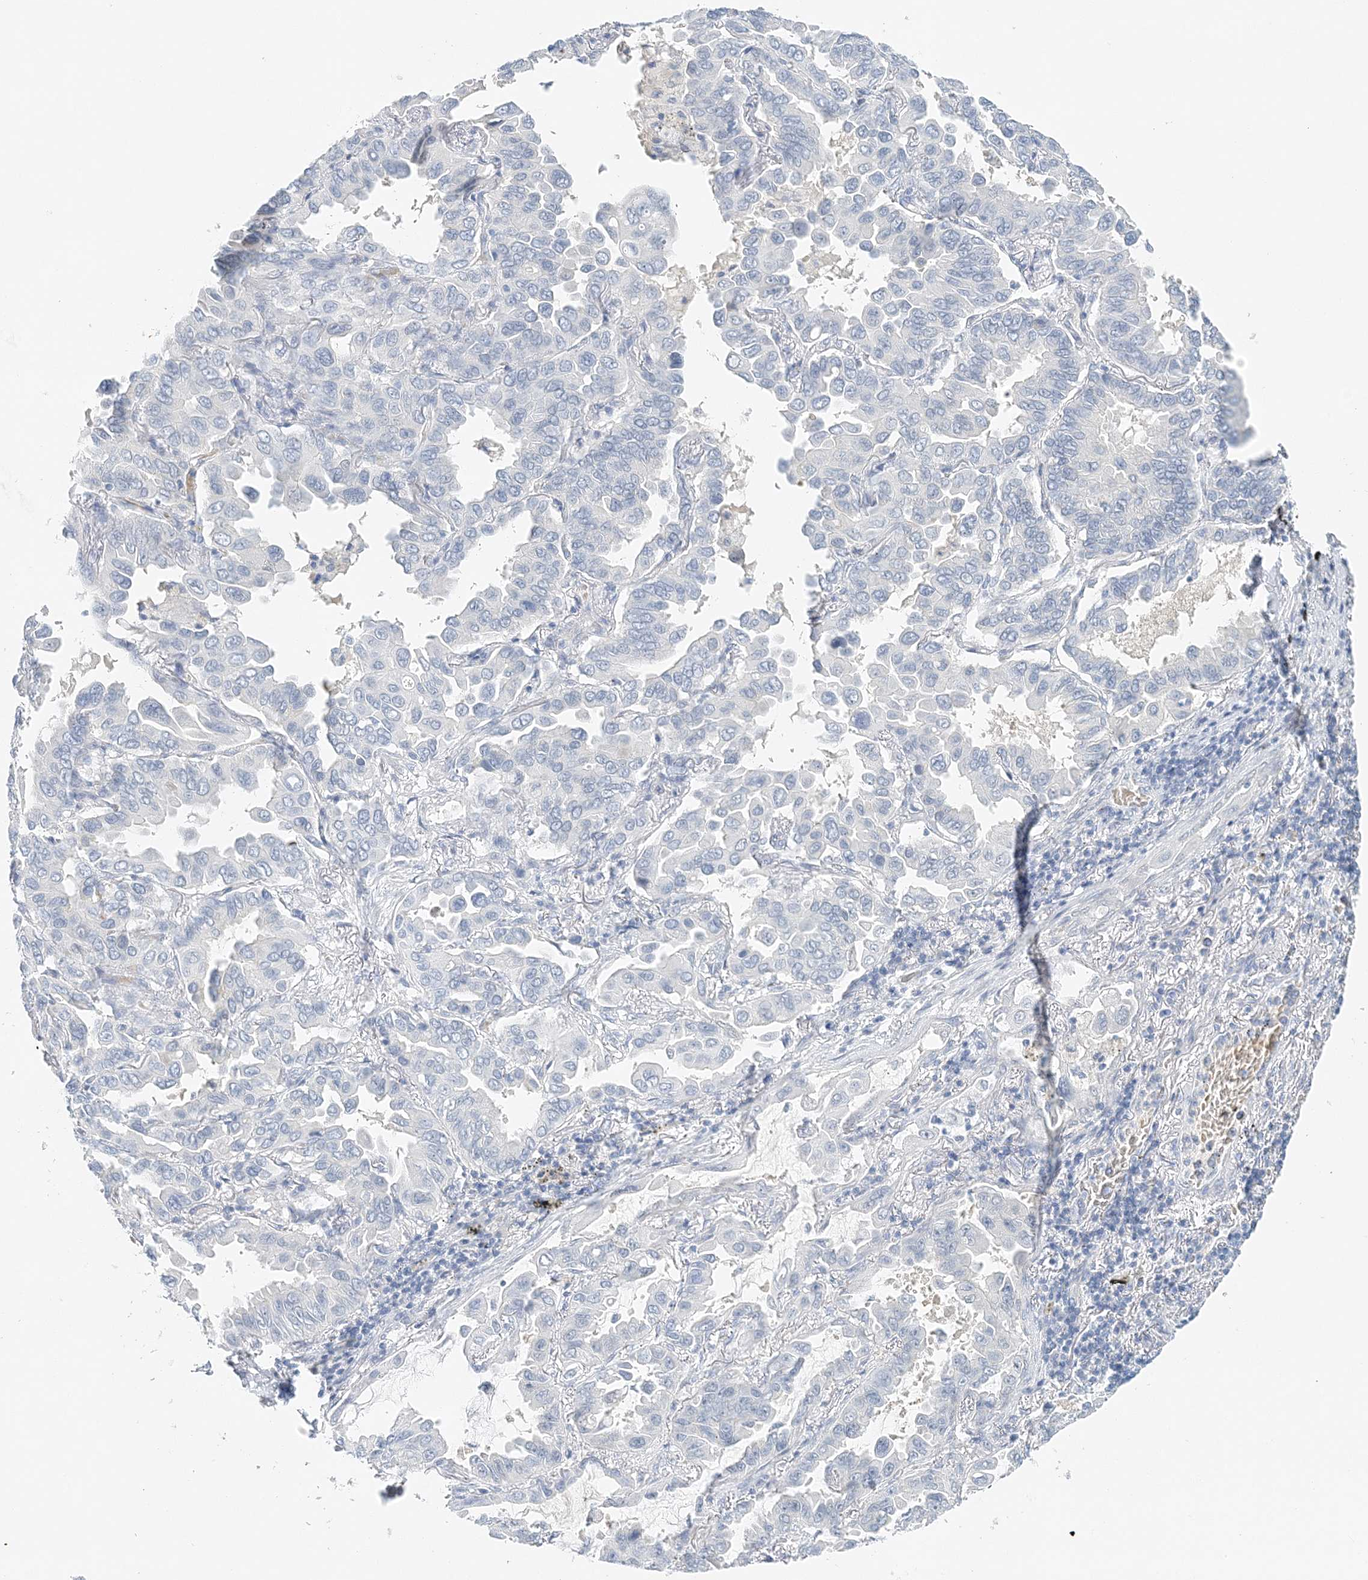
{"staining": {"intensity": "negative", "quantity": "none", "location": "none"}, "tissue": "lung cancer", "cell_type": "Tumor cells", "image_type": "cancer", "snomed": [{"axis": "morphology", "description": "Adenocarcinoma, NOS"}, {"axis": "topography", "description": "Lung"}], "caption": "Immunohistochemistry micrograph of neoplastic tissue: human lung cancer (adenocarcinoma) stained with DAB displays no significant protein positivity in tumor cells.", "gene": "VILL", "patient": {"sex": "male", "age": 64}}